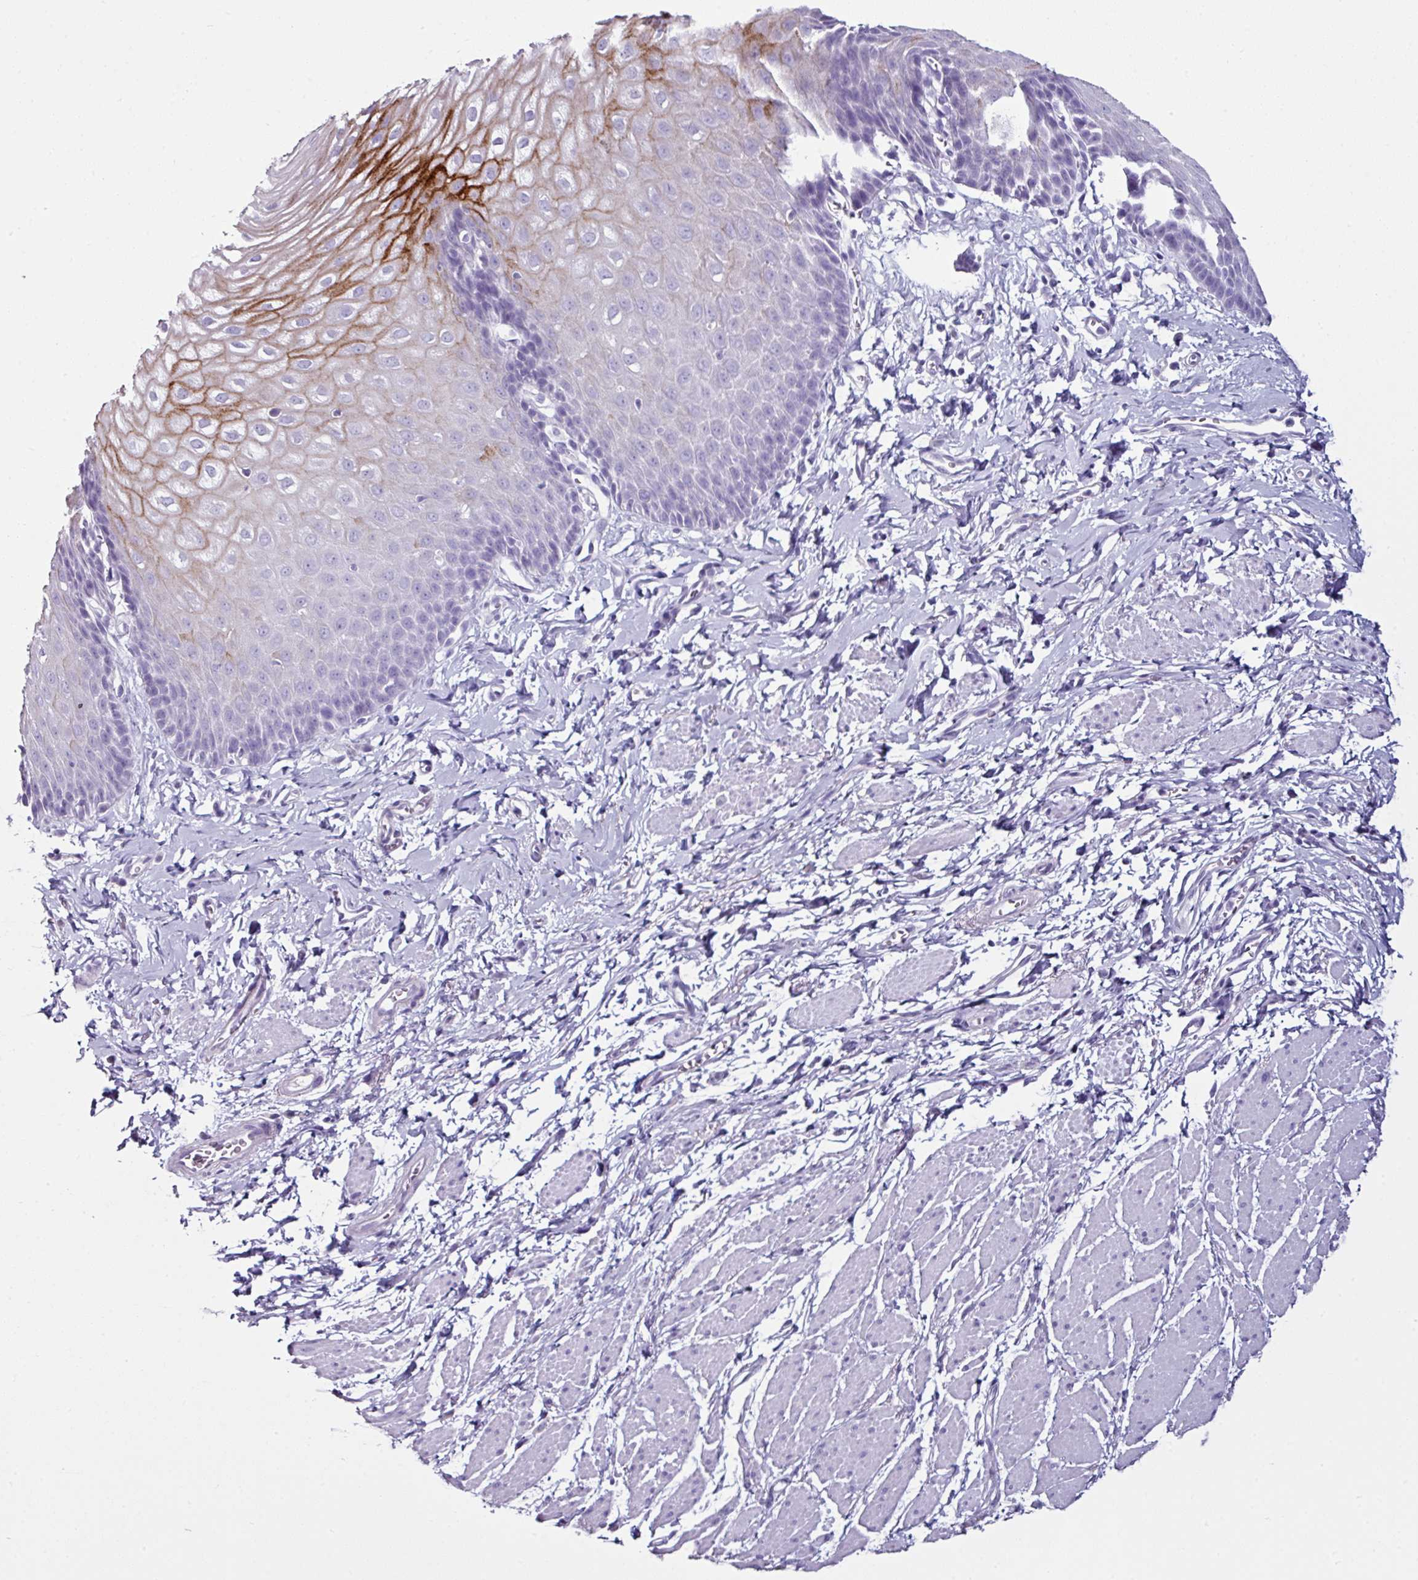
{"staining": {"intensity": "strong", "quantity": "<25%", "location": "cytoplasmic/membranous"}, "tissue": "esophagus", "cell_type": "Squamous epithelial cells", "image_type": "normal", "snomed": [{"axis": "morphology", "description": "Normal tissue, NOS"}, {"axis": "topography", "description": "Esophagus"}], "caption": "Immunohistochemistry image of unremarkable esophagus: esophagus stained using immunohistochemistry (IHC) shows medium levels of strong protein expression localized specifically in the cytoplasmic/membranous of squamous epithelial cells, appearing as a cytoplasmic/membranous brown color.", "gene": "GLP2R", "patient": {"sex": "male", "age": 70}}